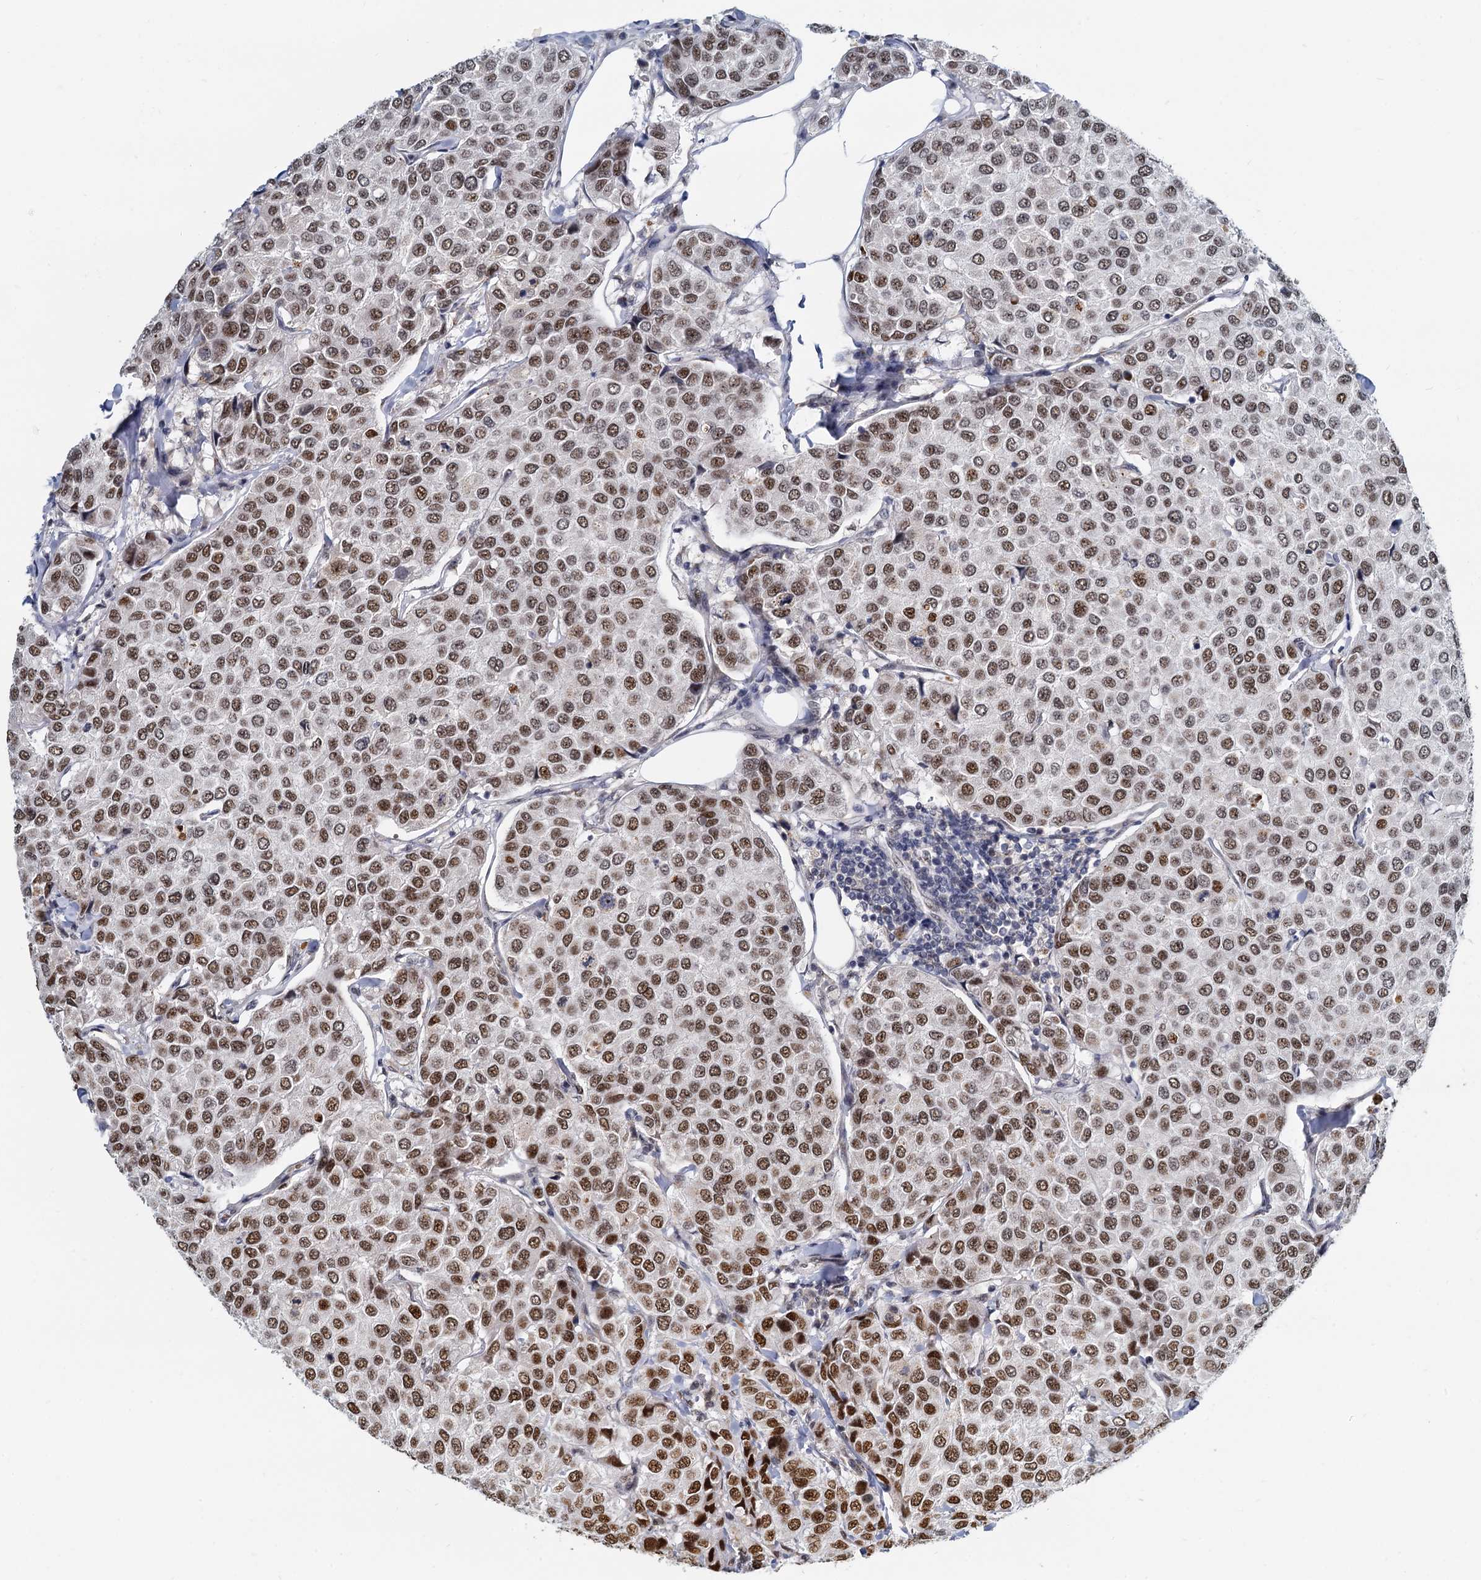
{"staining": {"intensity": "strong", "quantity": ">75%", "location": "nuclear"}, "tissue": "breast cancer", "cell_type": "Tumor cells", "image_type": "cancer", "snomed": [{"axis": "morphology", "description": "Duct carcinoma"}, {"axis": "topography", "description": "Breast"}], "caption": "Protein analysis of infiltrating ductal carcinoma (breast) tissue demonstrates strong nuclear positivity in about >75% of tumor cells.", "gene": "RPRD1A", "patient": {"sex": "female", "age": 55}}